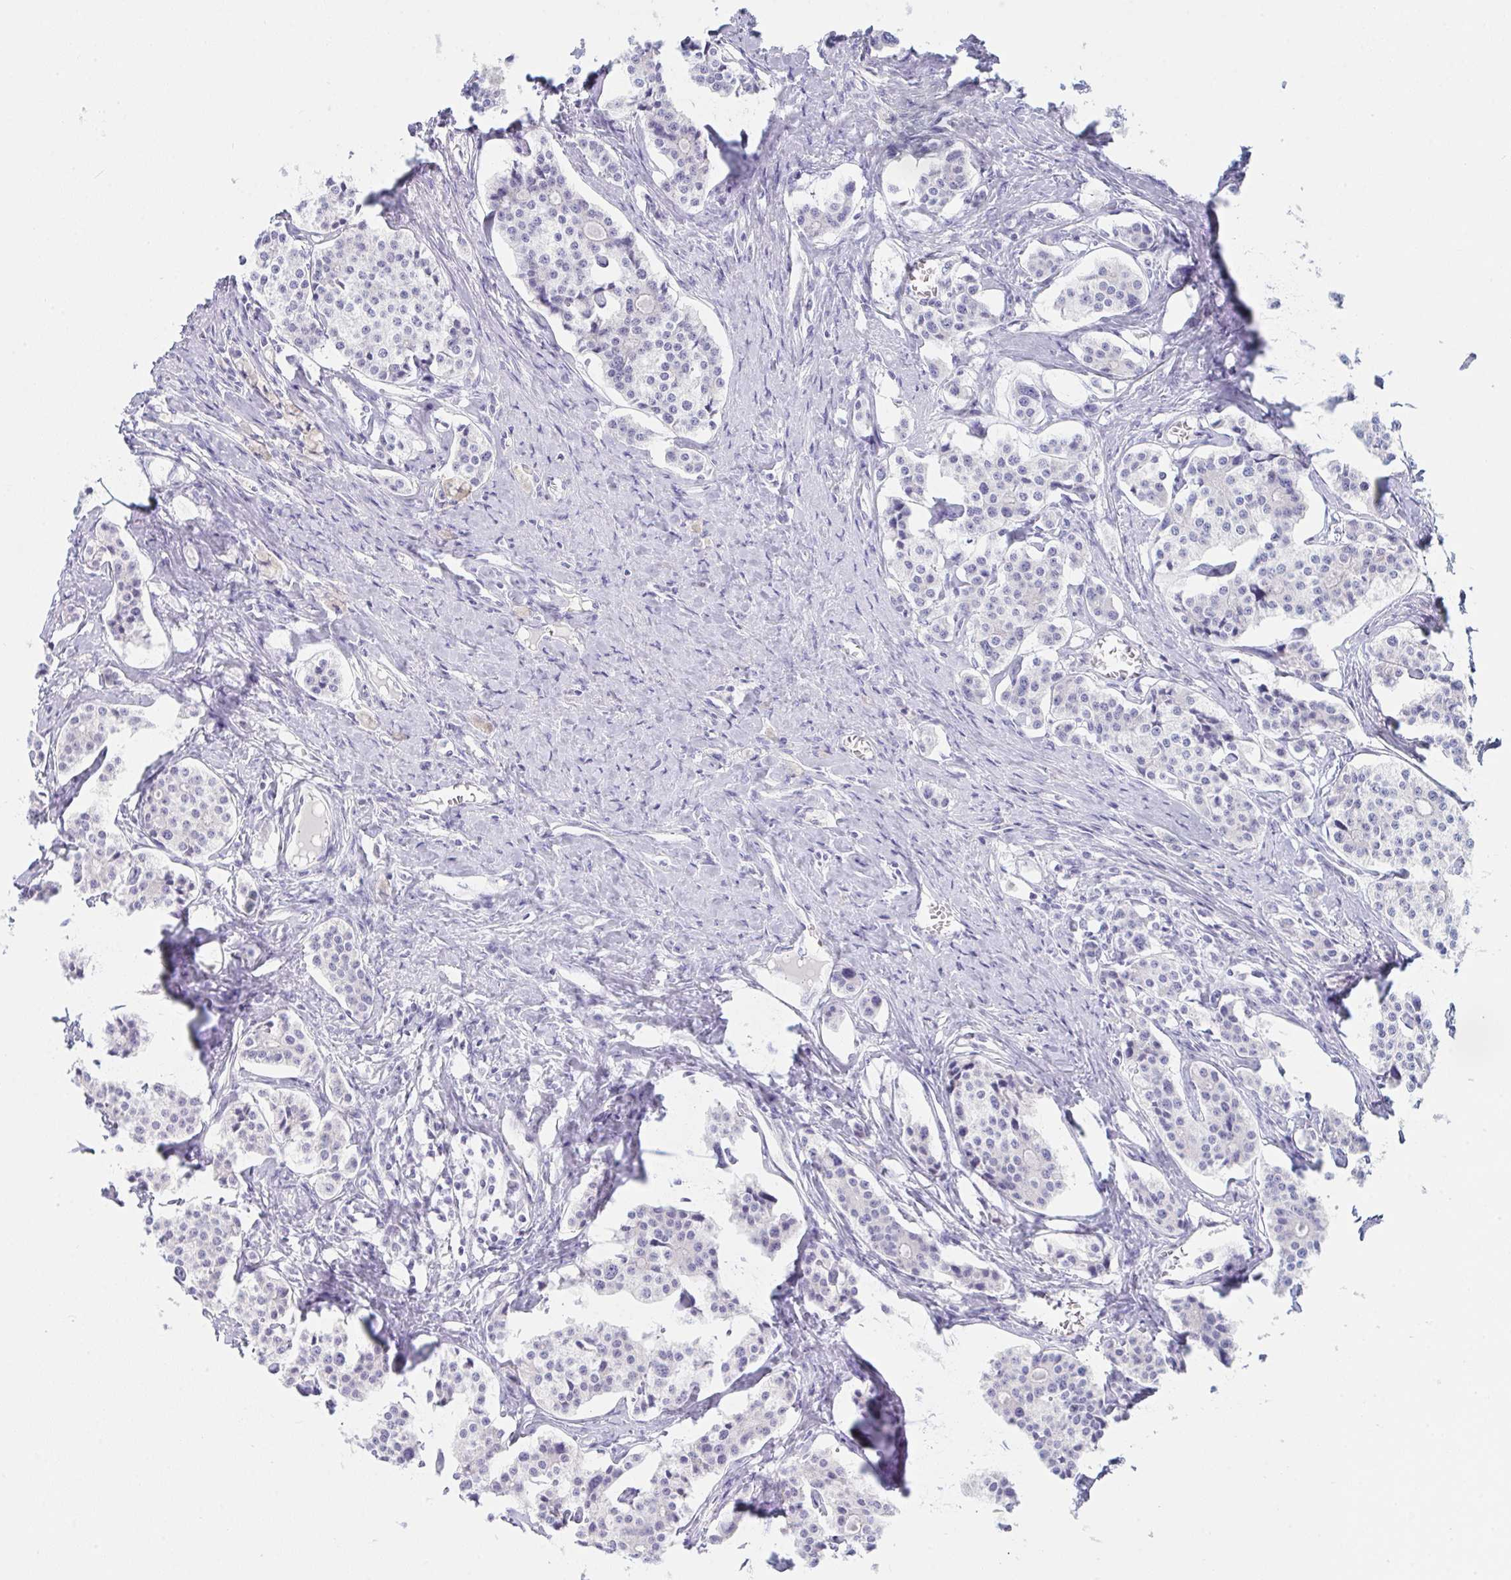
{"staining": {"intensity": "negative", "quantity": "none", "location": "none"}, "tissue": "carcinoid", "cell_type": "Tumor cells", "image_type": "cancer", "snomed": [{"axis": "morphology", "description": "Carcinoid, malignant, NOS"}, {"axis": "topography", "description": "Small intestine"}], "caption": "Histopathology image shows no protein positivity in tumor cells of malignant carcinoid tissue.", "gene": "NAA30", "patient": {"sex": "male", "age": 63}}